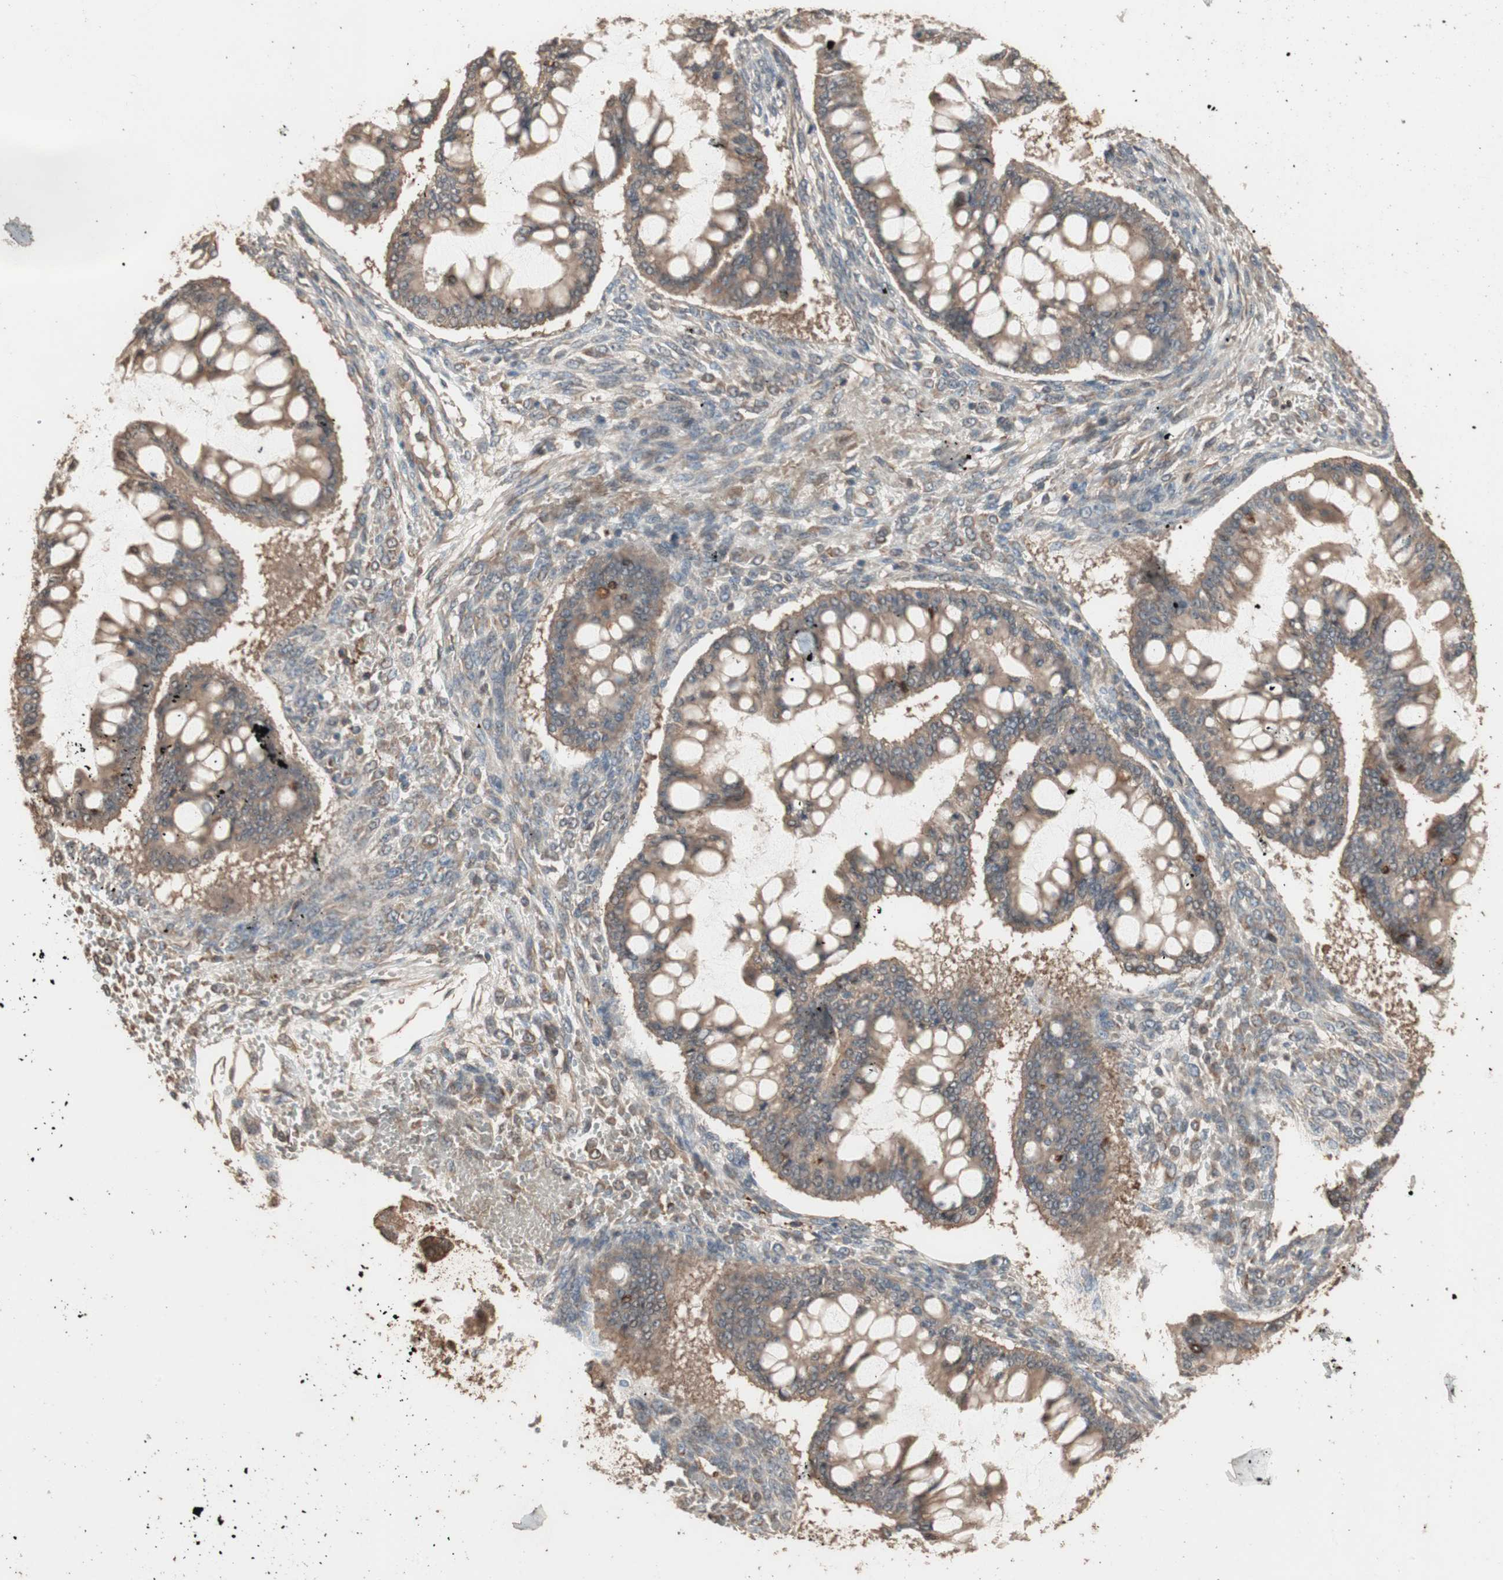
{"staining": {"intensity": "moderate", "quantity": ">75%", "location": "cytoplasmic/membranous"}, "tissue": "ovarian cancer", "cell_type": "Tumor cells", "image_type": "cancer", "snomed": [{"axis": "morphology", "description": "Cystadenocarcinoma, mucinous, NOS"}, {"axis": "topography", "description": "Ovary"}], "caption": "Protein staining reveals moderate cytoplasmic/membranous staining in approximately >75% of tumor cells in mucinous cystadenocarcinoma (ovarian).", "gene": "USP20", "patient": {"sex": "female", "age": 73}}